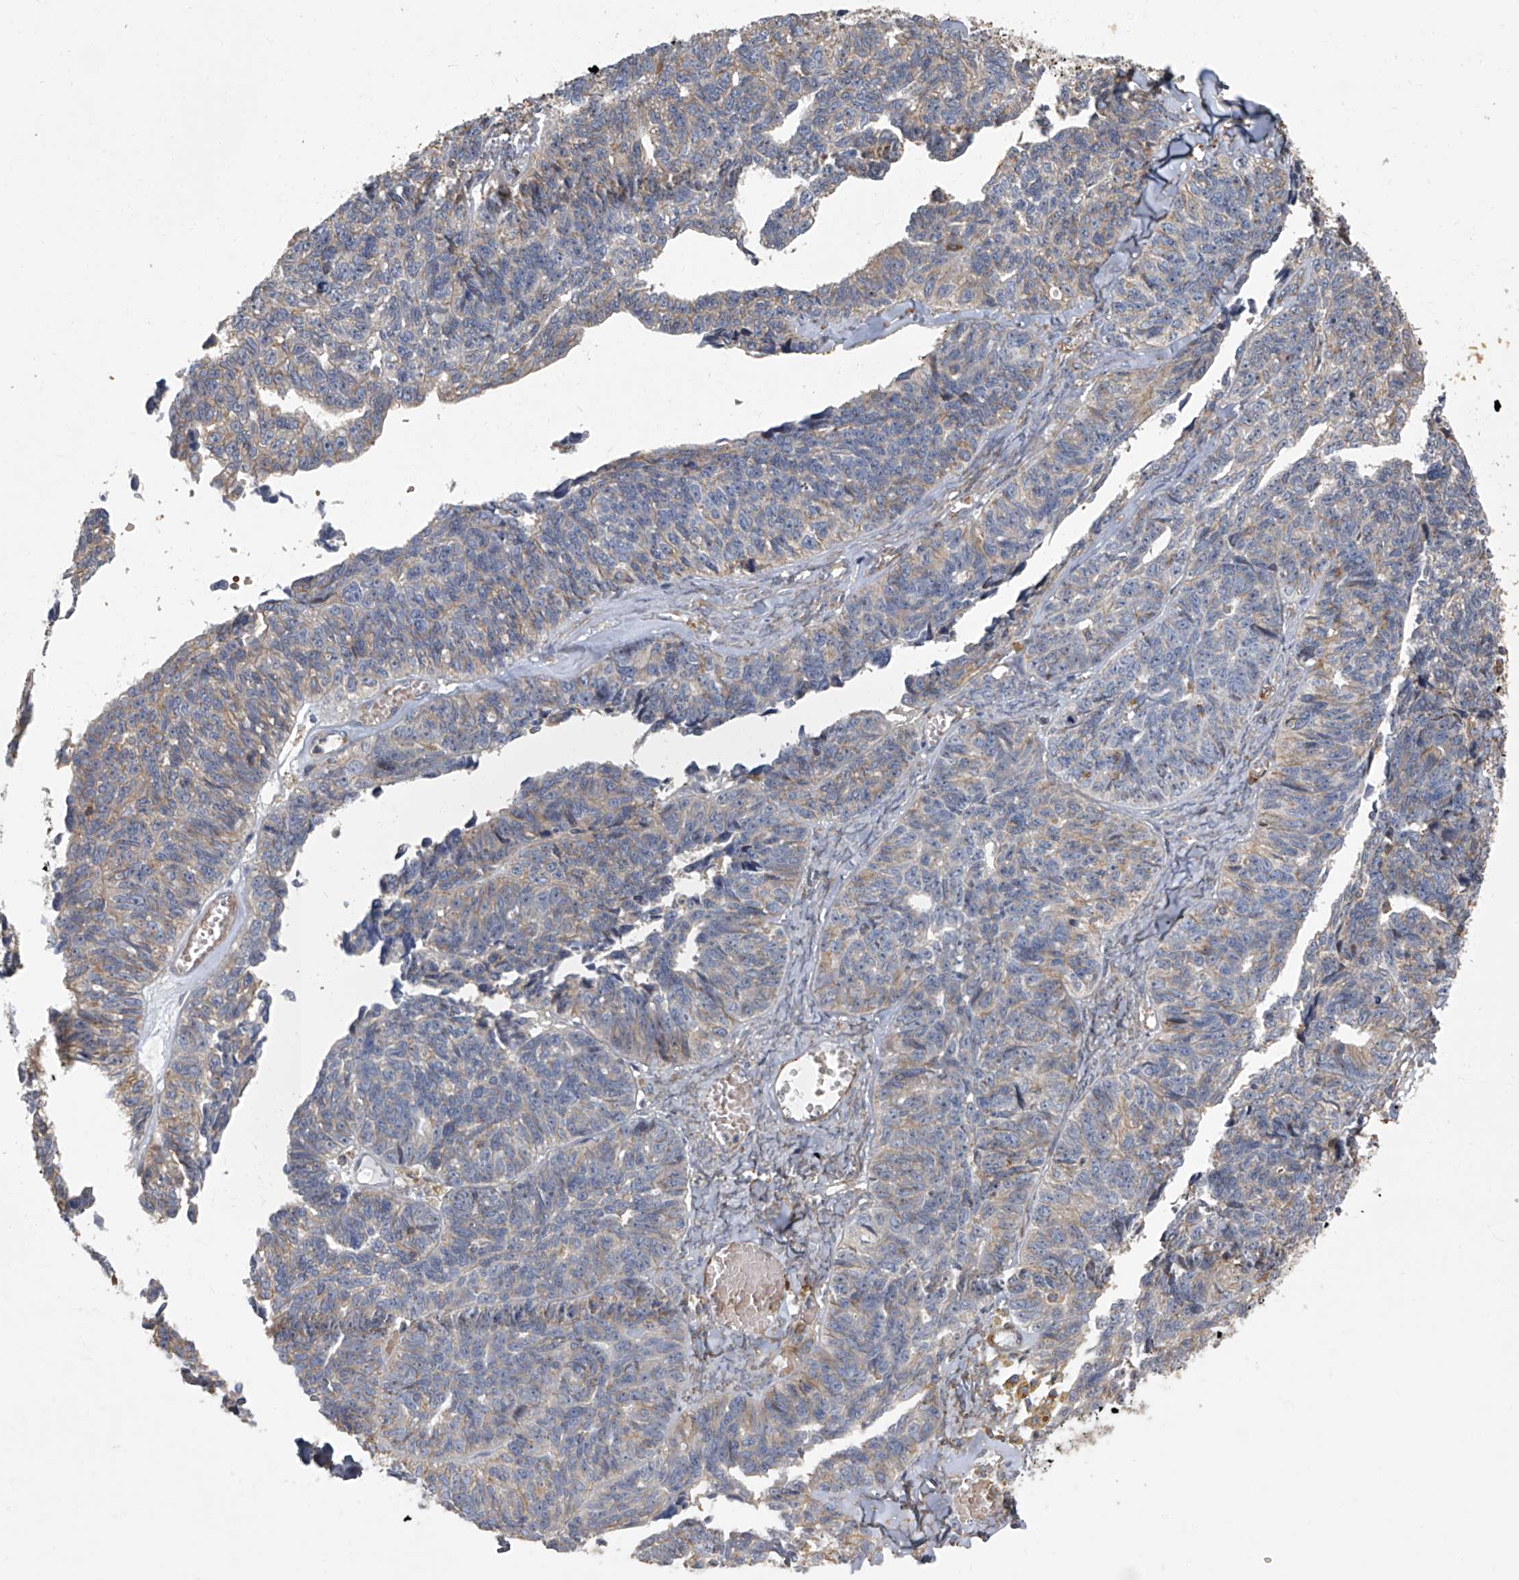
{"staining": {"intensity": "weak", "quantity": "<25%", "location": "cytoplasmic/membranous"}, "tissue": "ovarian cancer", "cell_type": "Tumor cells", "image_type": "cancer", "snomed": [{"axis": "morphology", "description": "Cystadenocarcinoma, serous, NOS"}, {"axis": "topography", "description": "Ovary"}], "caption": "This is a image of immunohistochemistry (IHC) staining of ovarian cancer, which shows no expression in tumor cells.", "gene": "SEPTIN7", "patient": {"sex": "female", "age": 79}}